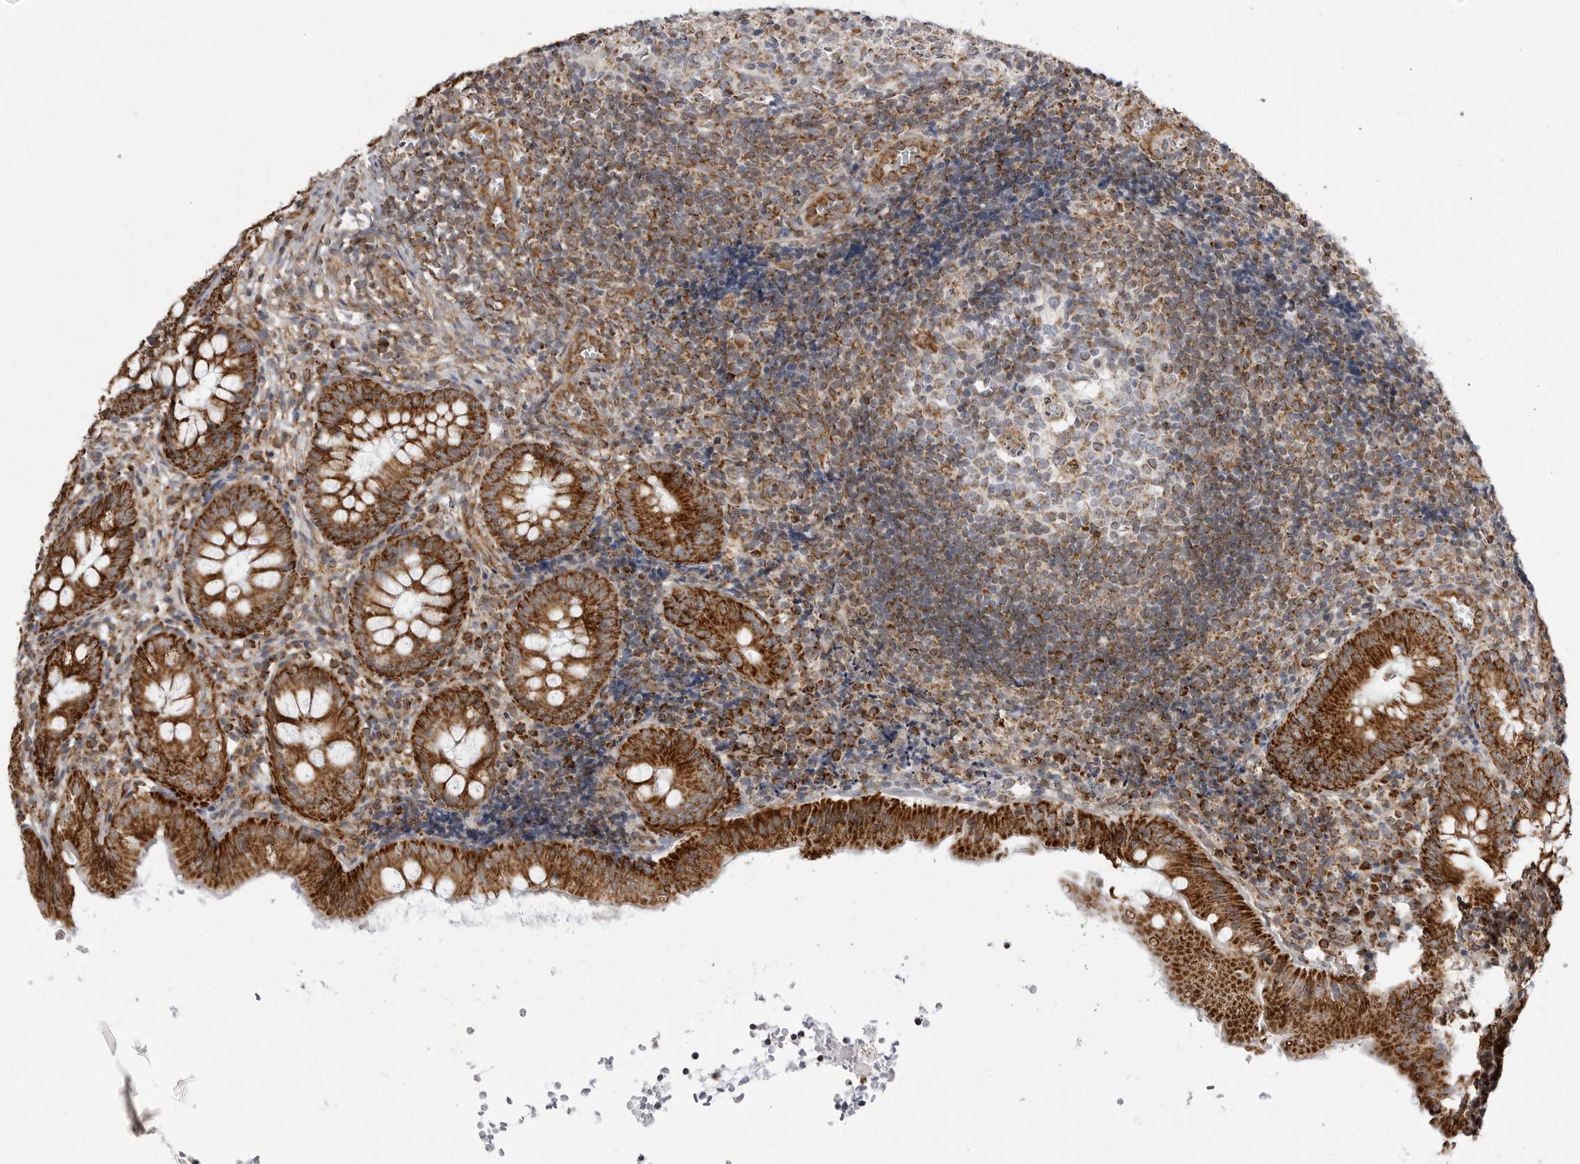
{"staining": {"intensity": "strong", "quantity": ">75%", "location": "cytoplasmic/membranous"}, "tissue": "appendix", "cell_type": "Glandular cells", "image_type": "normal", "snomed": [{"axis": "morphology", "description": "Normal tissue, NOS"}, {"axis": "topography", "description": "Appendix"}], "caption": "Strong cytoplasmic/membranous positivity is seen in approximately >75% of glandular cells in benign appendix. The protein of interest is shown in brown color, while the nuclei are stained blue.", "gene": "FH", "patient": {"sex": "male", "age": 8}}